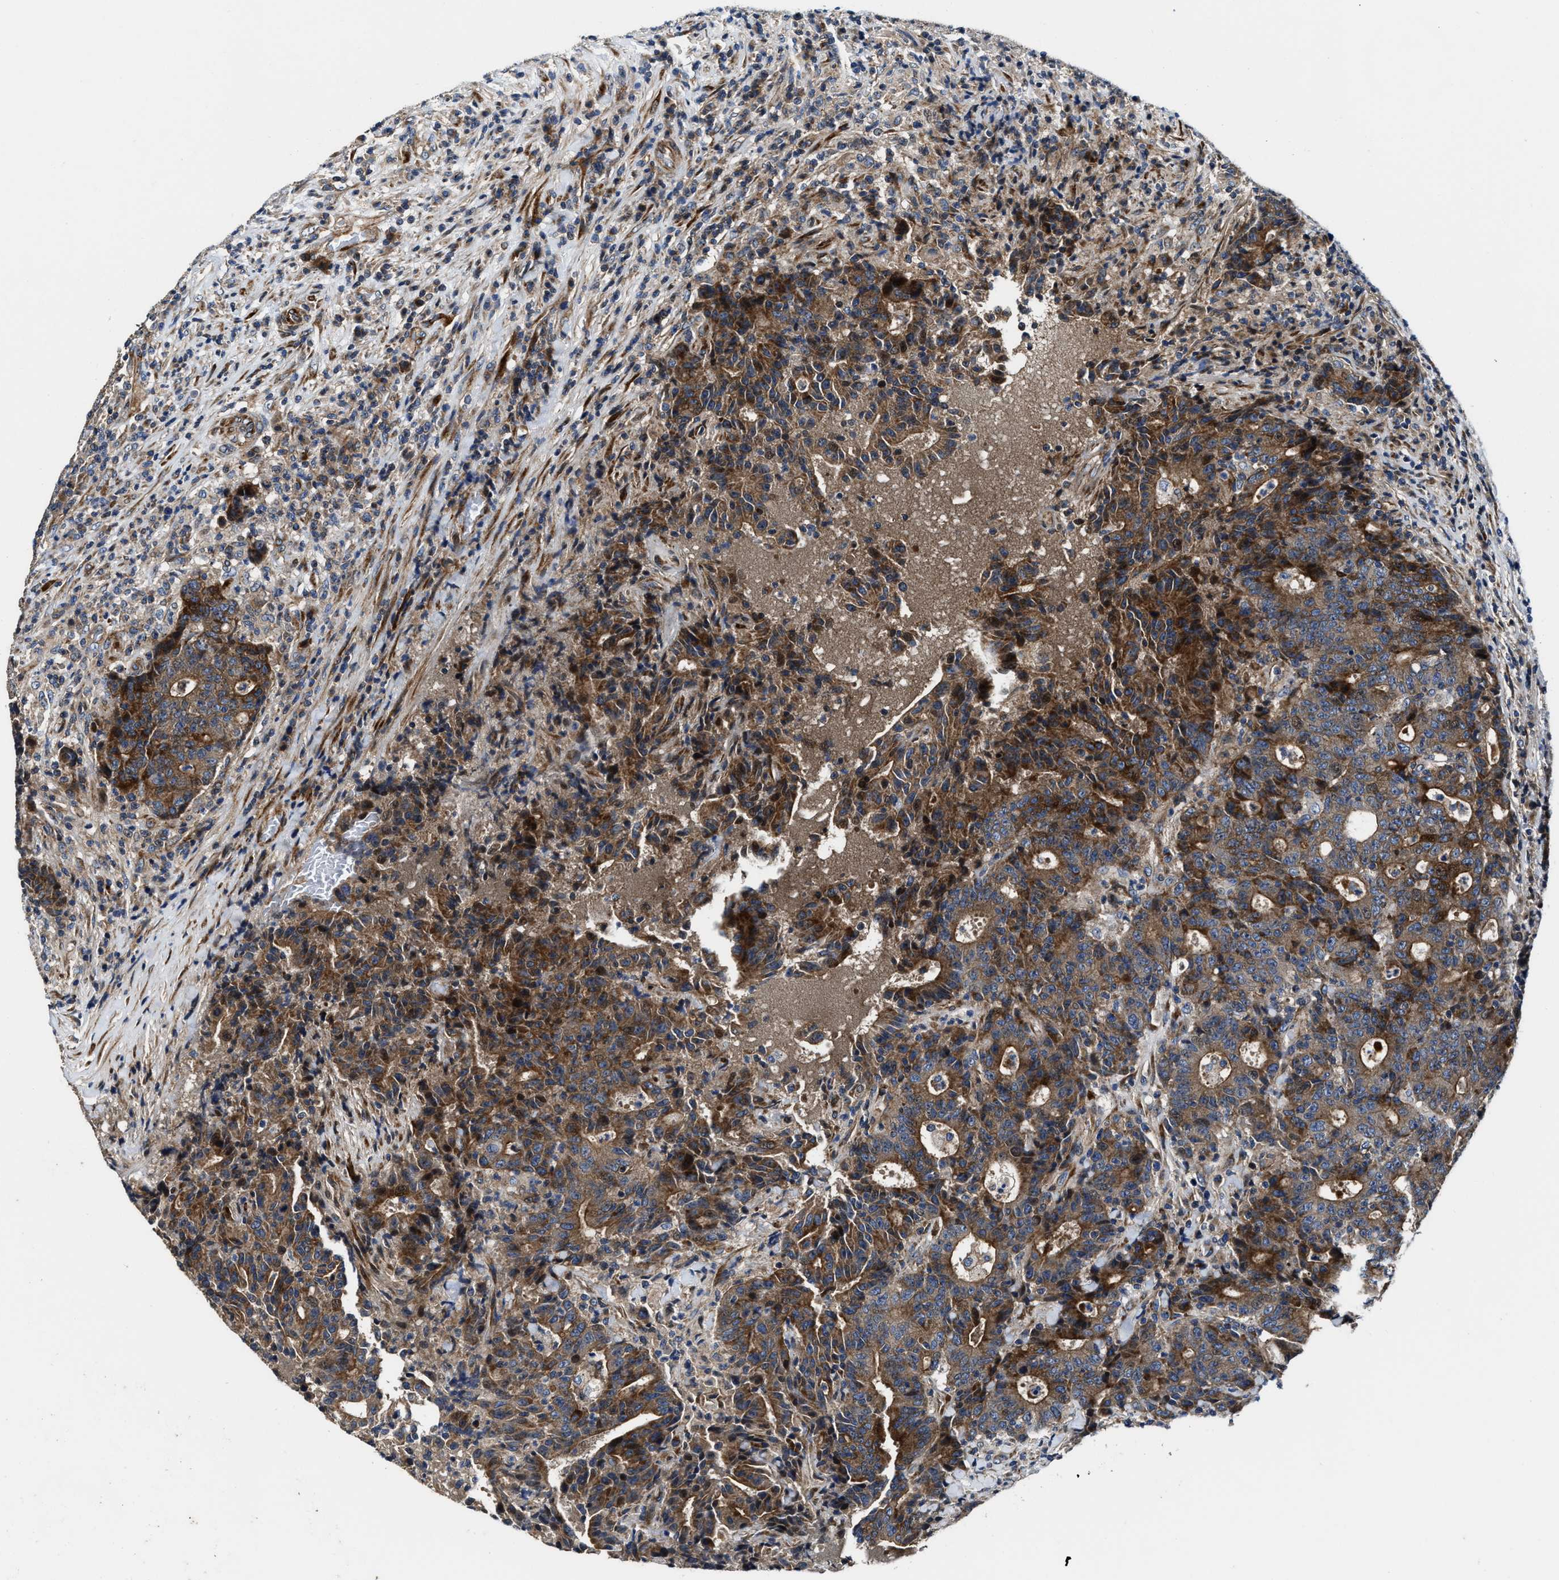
{"staining": {"intensity": "moderate", "quantity": ">75%", "location": "cytoplasmic/membranous"}, "tissue": "colorectal cancer", "cell_type": "Tumor cells", "image_type": "cancer", "snomed": [{"axis": "morphology", "description": "Adenocarcinoma, NOS"}, {"axis": "topography", "description": "Colon"}], "caption": "Human colorectal adenocarcinoma stained for a protein (brown) shows moderate cytoplasmic/membranous positive positivity in about >75% of tumor cells.", "gene": "PTAR1", "patient": {"sex": "female", "age": 75}}